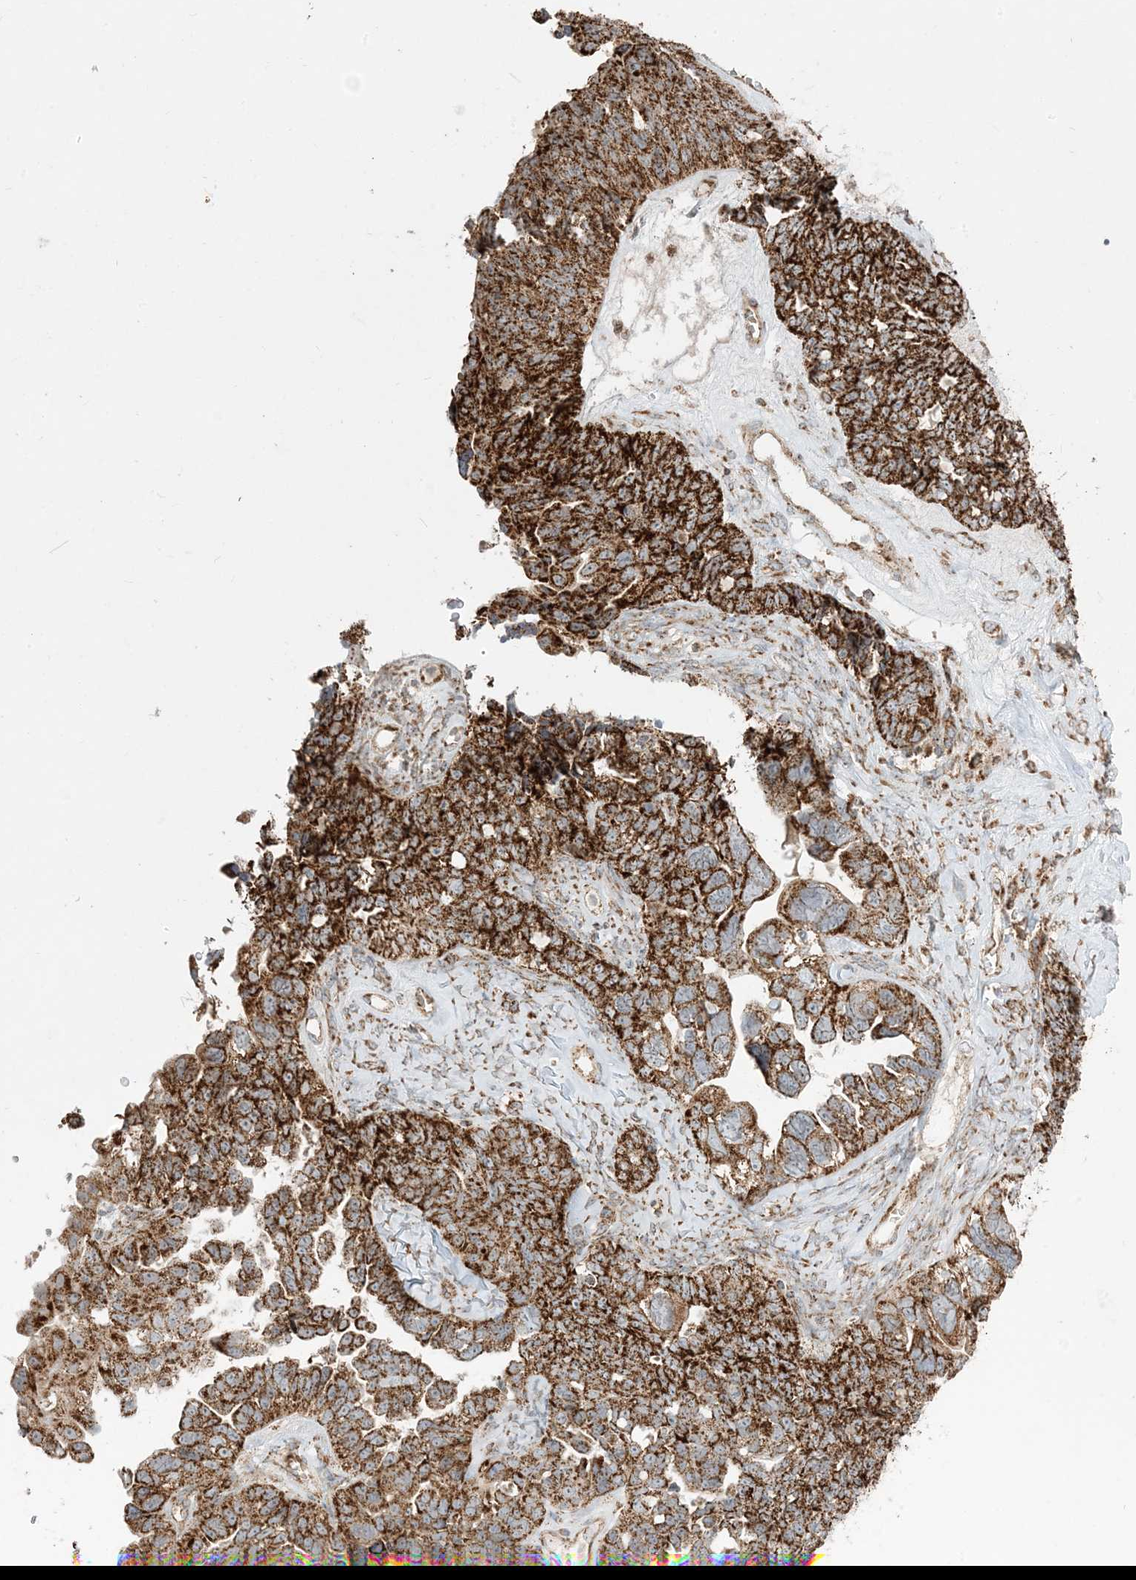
{"staining": {"intensity": "strong", "quantity": ">75%", "location": "cytoplasmic/membranous"}, "tissue": "ovarian cancer", "cell_type": "Tumor cells", "image_type": "cancer", "snomed": [{"axis": "morphology", "description": "Cystadenocarcinoma, serous, NOS"}, {"axis": "topography", "description": "Ovary"}], "caption": "A photomicrograph of serous cystadenocarcinoma (ovarian) stained for a protein reveals strong cytoplasmic/membranous brown staining in tumor cells.", "gene": "AARS2", "patient": {"sex": "female", "age": 79}}